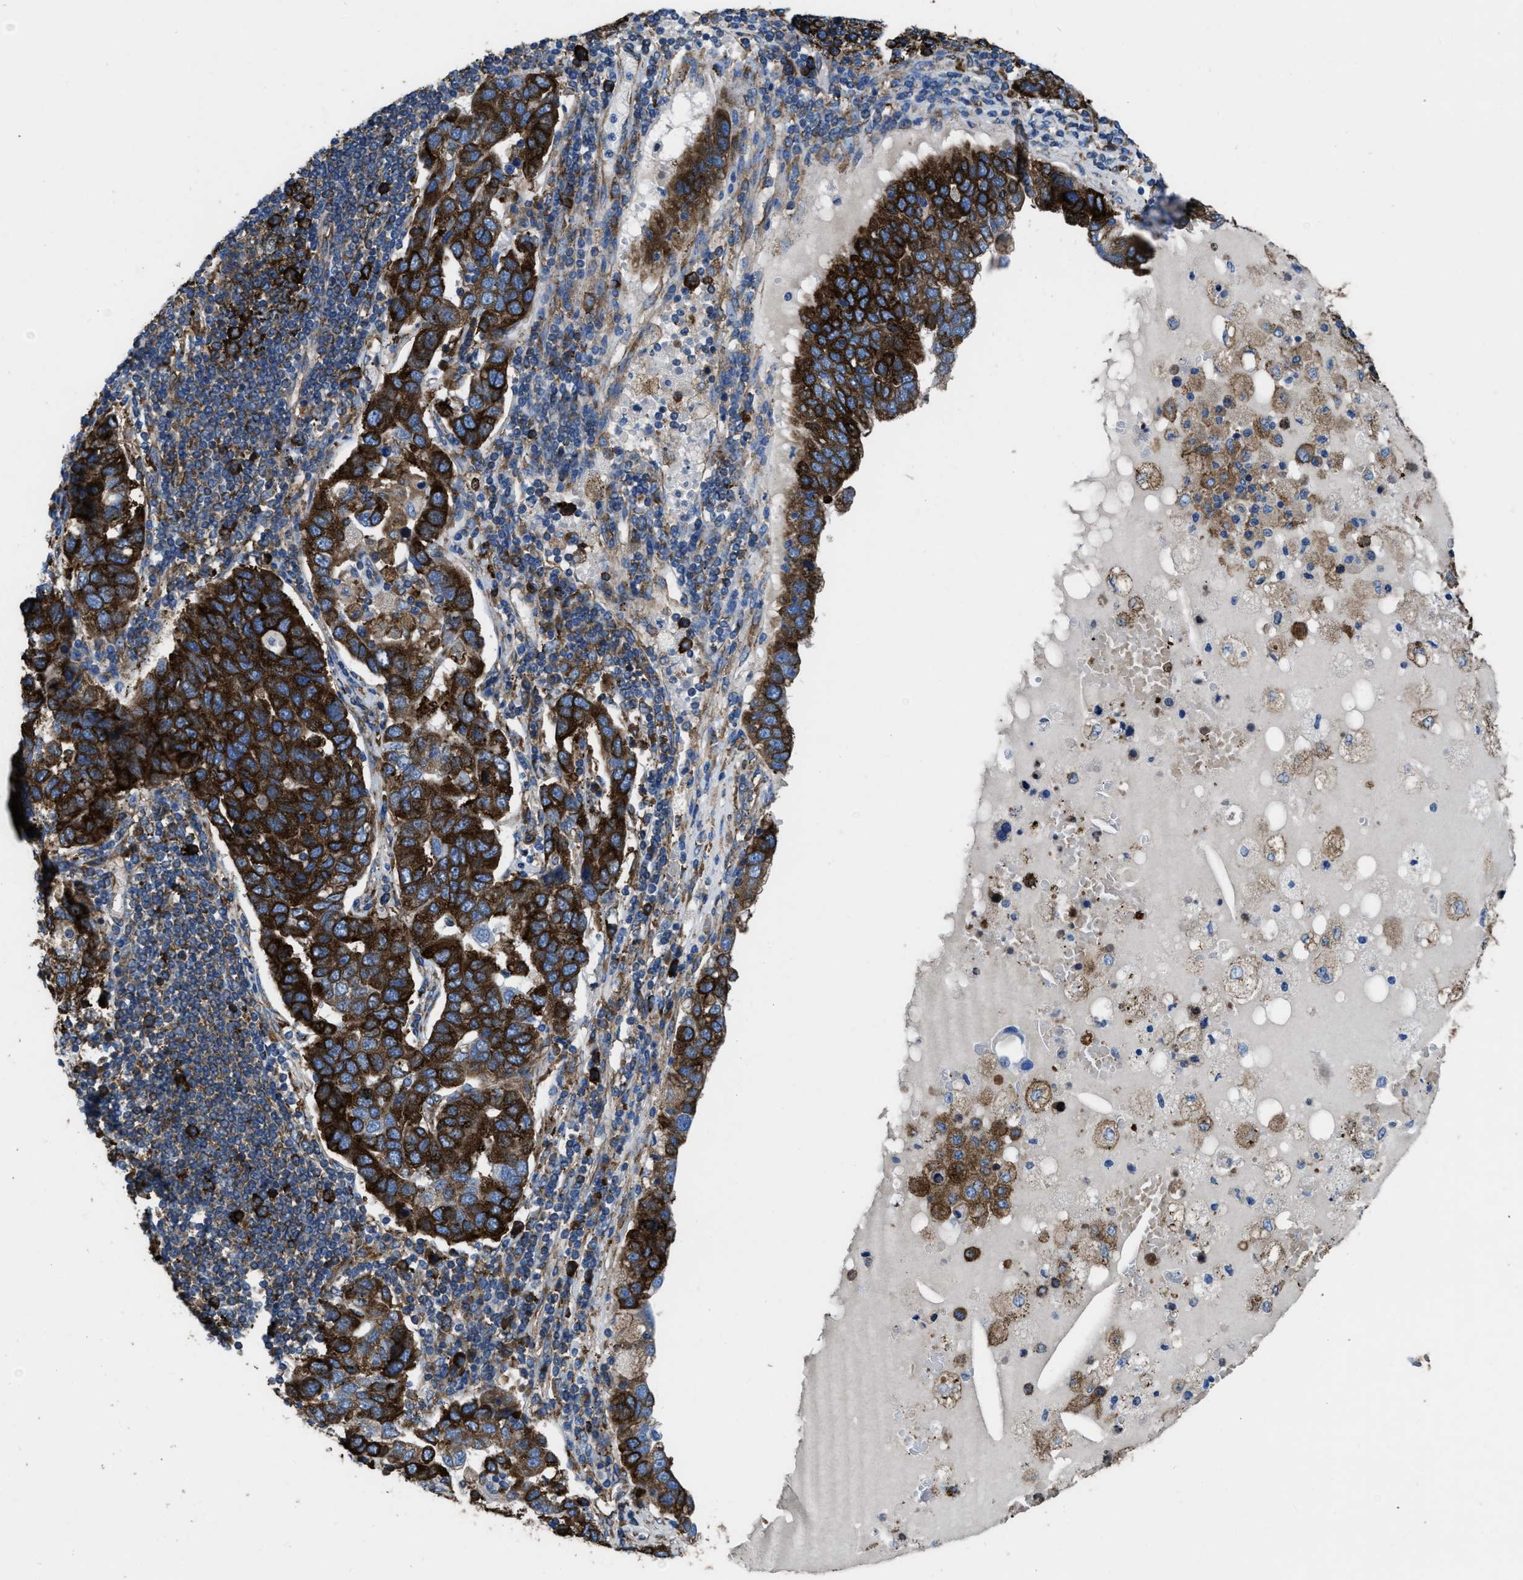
{"staining": {"intensity": "strong", "quantity": ">75%", "location": "cytoplasmic/membranous"}, "tissue": "pancreatic cancer", "cell_type": "Tumor cells", "image_type": "cancer", "snomed": [{"axis": "morphology", "description": "Adenocarcinoma, NOS"}, {"axis": "topography", "description": "Pancreas"}], "caption": "This photomicrograph shows immunohistochemistry (IHC) staining of human pancreatic cancer (adenocarcinoma), with high strong cytoplasmic/membranous staining in approximately >75% of tumor cells.", "gene": "CAPRIN1", "patient": {"sex": "female", "age": 61}}